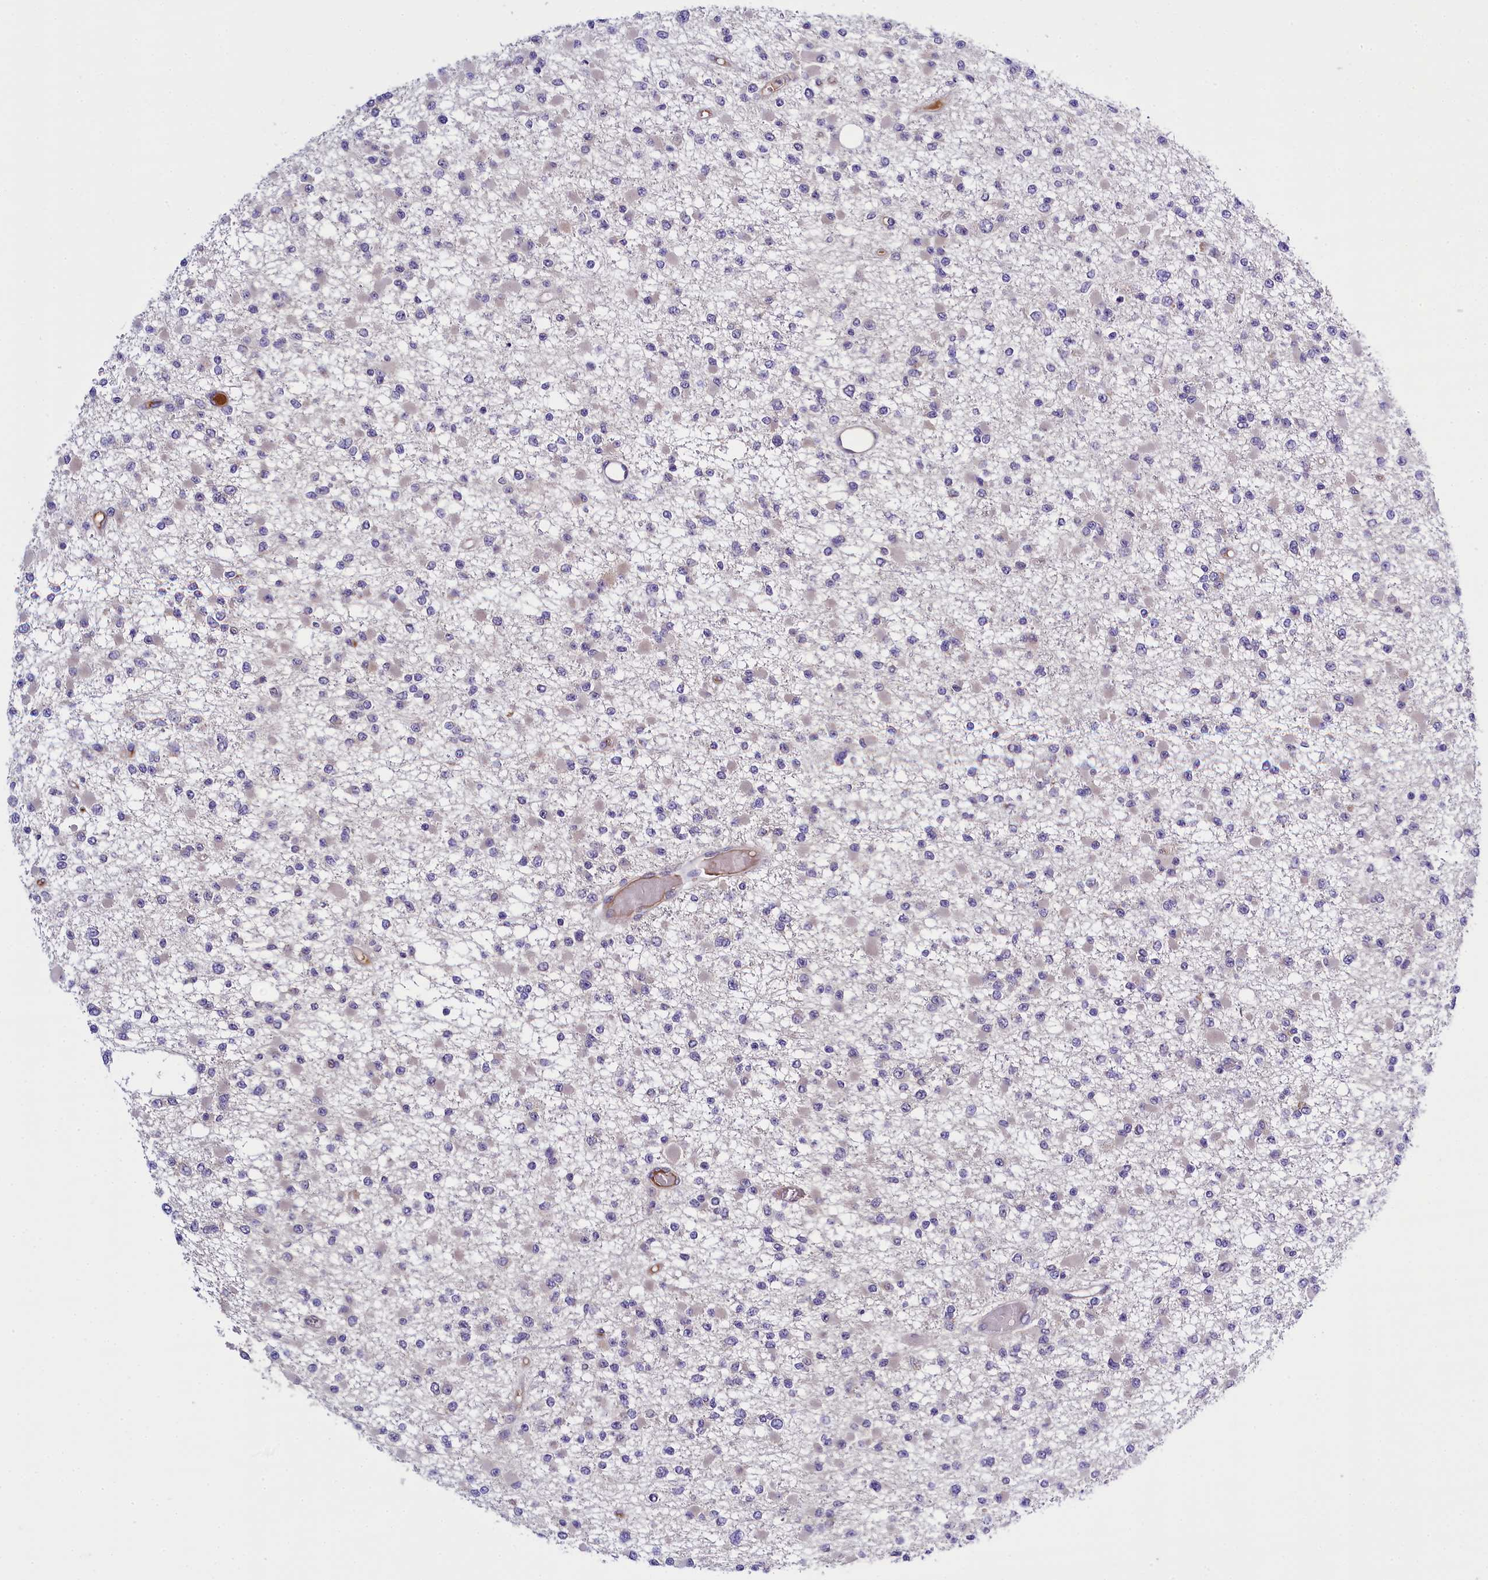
{"staining": {"intensity": "negative", "quantity": "none", "location": "none"}, "tissue": "glioma", "cell_type": "Tumor cells", "image_type": "cancer", "snomed": [{"axis": "morphology", "description": "Glioma, malignant, Low grade"}, {"axis": "topography", "description": "Brain"}], "caption": "This photomicrograph is of malignant glioma (low-grade) stained with immunohistochemistry (IHC) to label a protein in brown with the nuclei are counter-stained blue. There is no expression in tumor cells. Nuclei are stained in blue.", "gene": "ENKD1", "patient": {"sex": "female", "age": 22}}